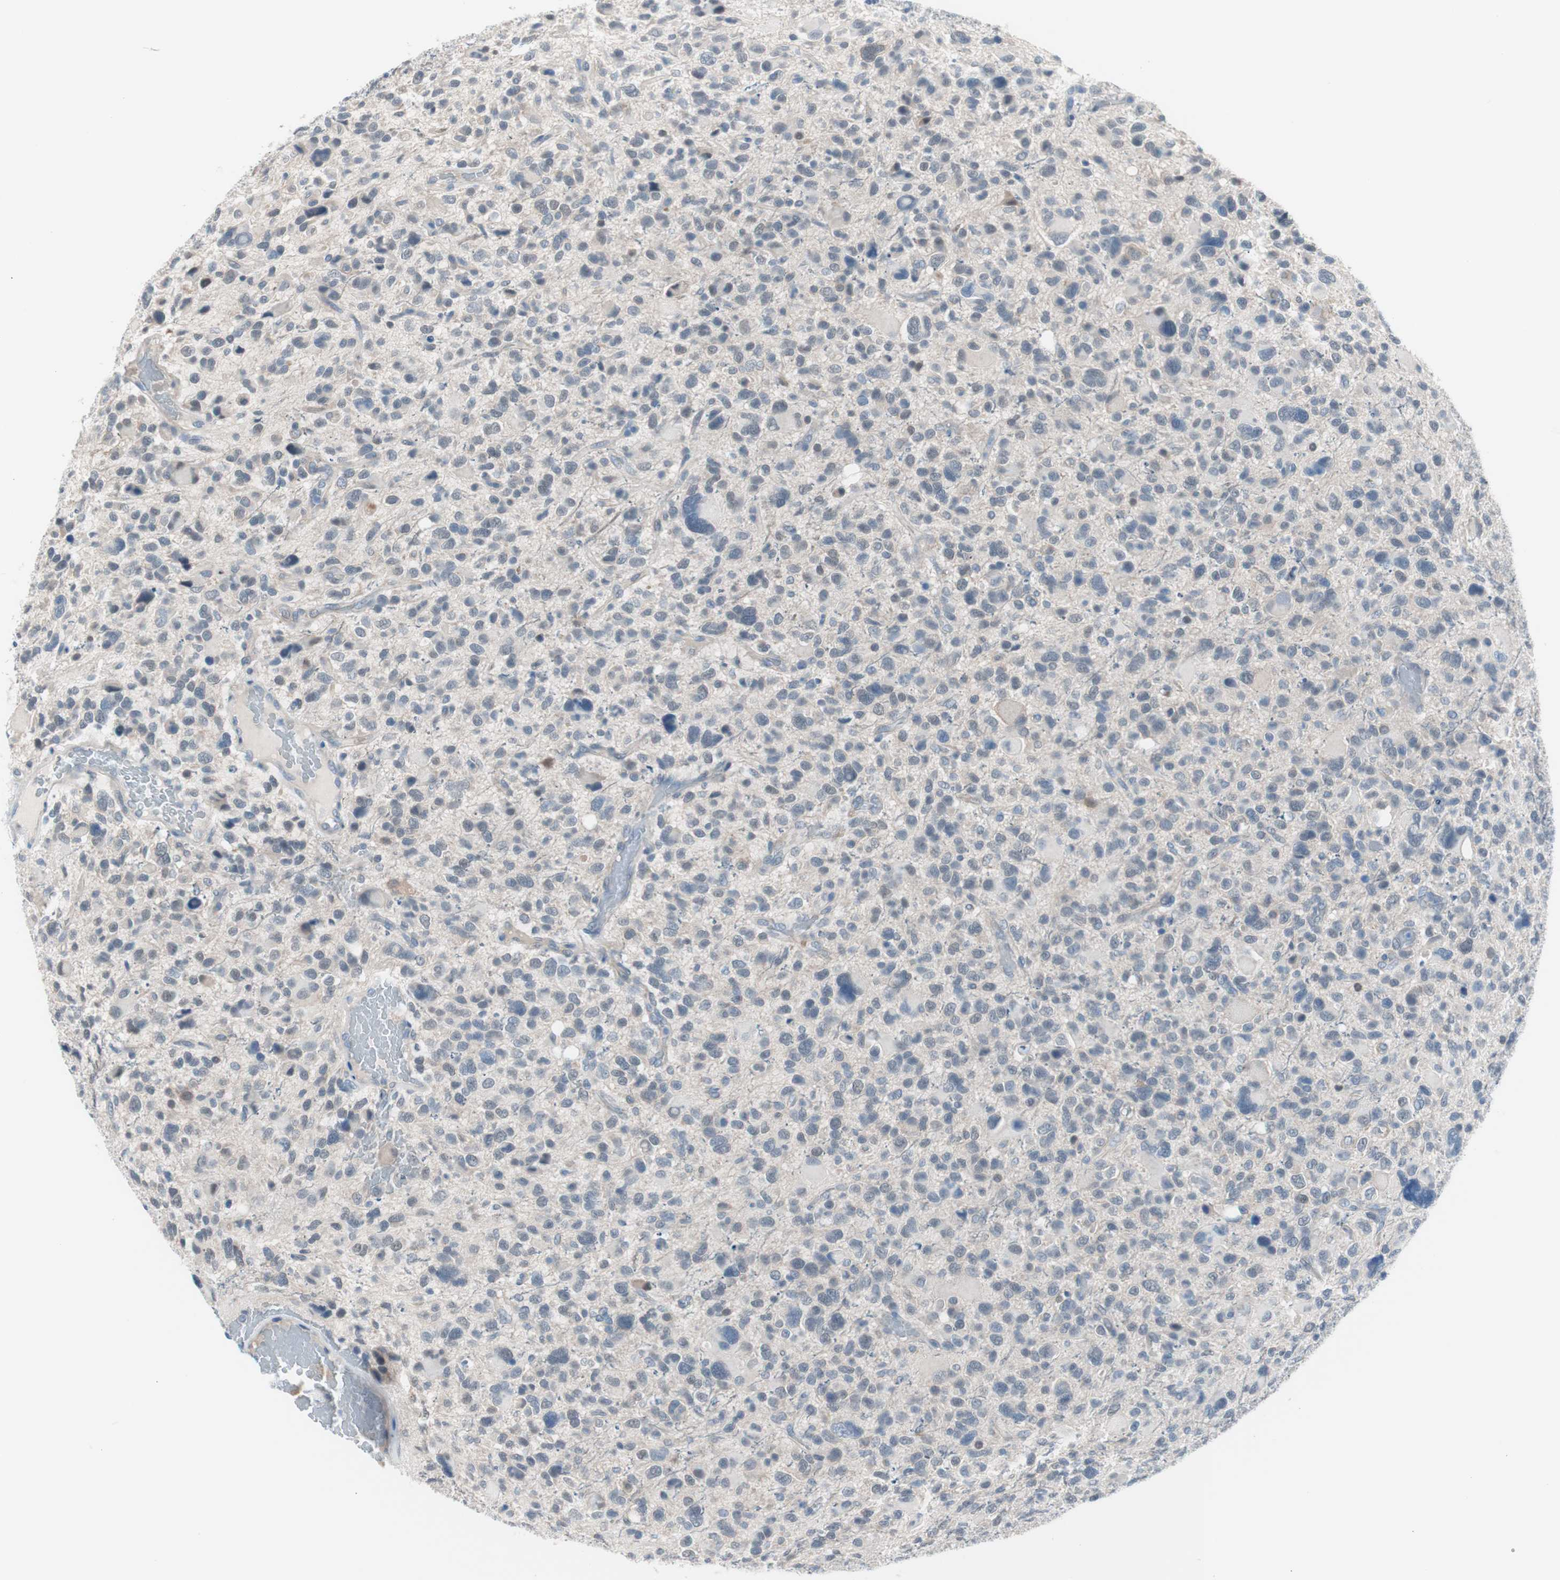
{"staining": {"intensity": "negative", "quantity": "none", "location": "none"}, "tissue": "glioma", "cell_type": "Tumor cells", "image_type": "cancer", "snomed": [{"axis": "morphology", "description": "Glioma, malignant, High grade"}, {"axis": "topography", "description": "Brain"}], "caption": "Glioma stained for a protein using immunohistochemistry (IHC) reveals no staining tumor cells.", "gene": "VIL1", "patient": {"sex": "male", "age": 48}}